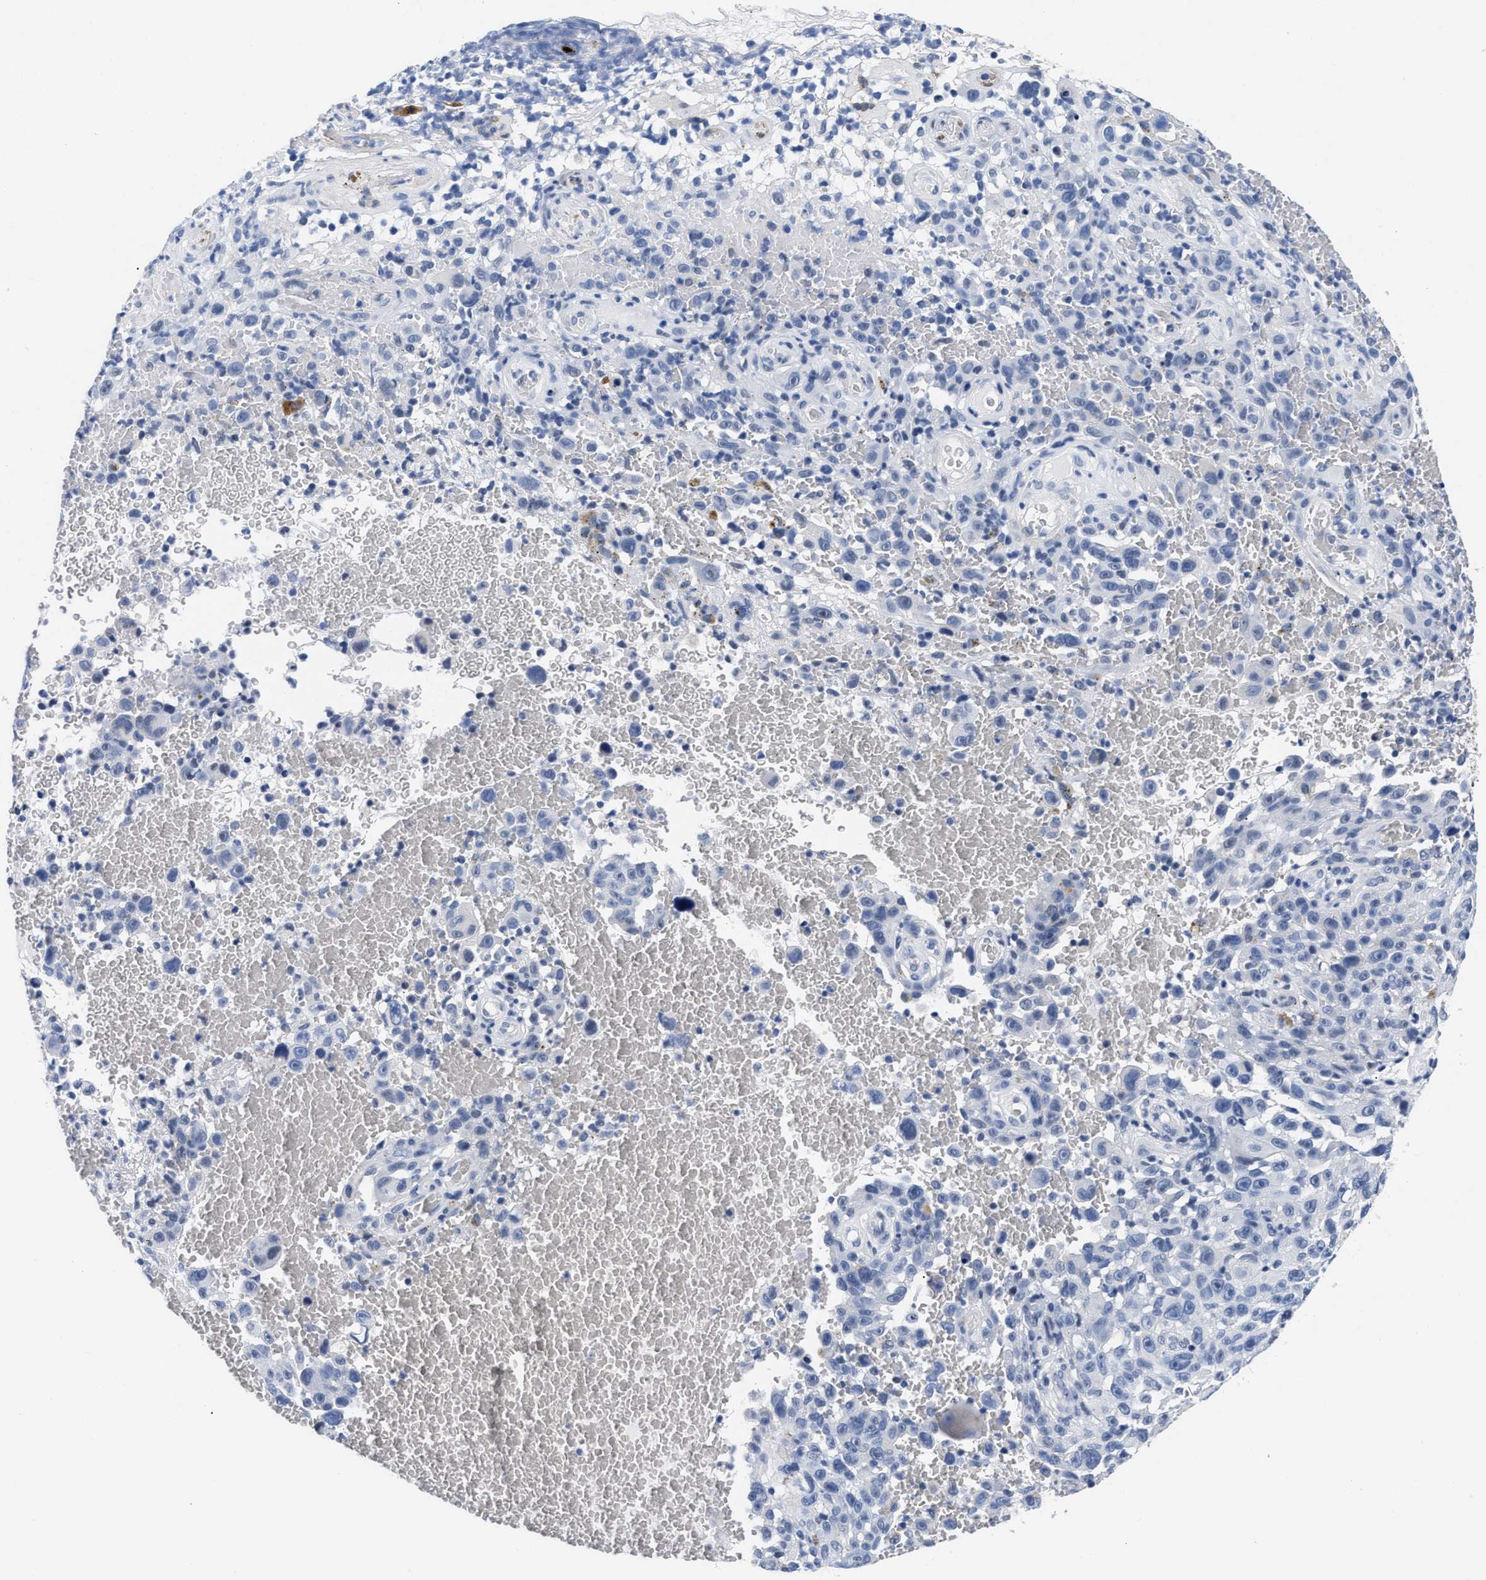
{"staining": {"intensity": "negative", "quantity": "none", "location": "none"}, "tissue": "melanoma", "cell_type": "Tumor cells", "image_type": "cancer", "snomed": [{"axis": "morphology", "description": "Malignant melanoma, NOS"}, {"axis": "topography", "description": "Skin"}], "caption": "An image of human malignant melanoma is negative for staining in tumor cells.", "gene": "TRIM29", "patient": {"sex": "female", "age": 82}}